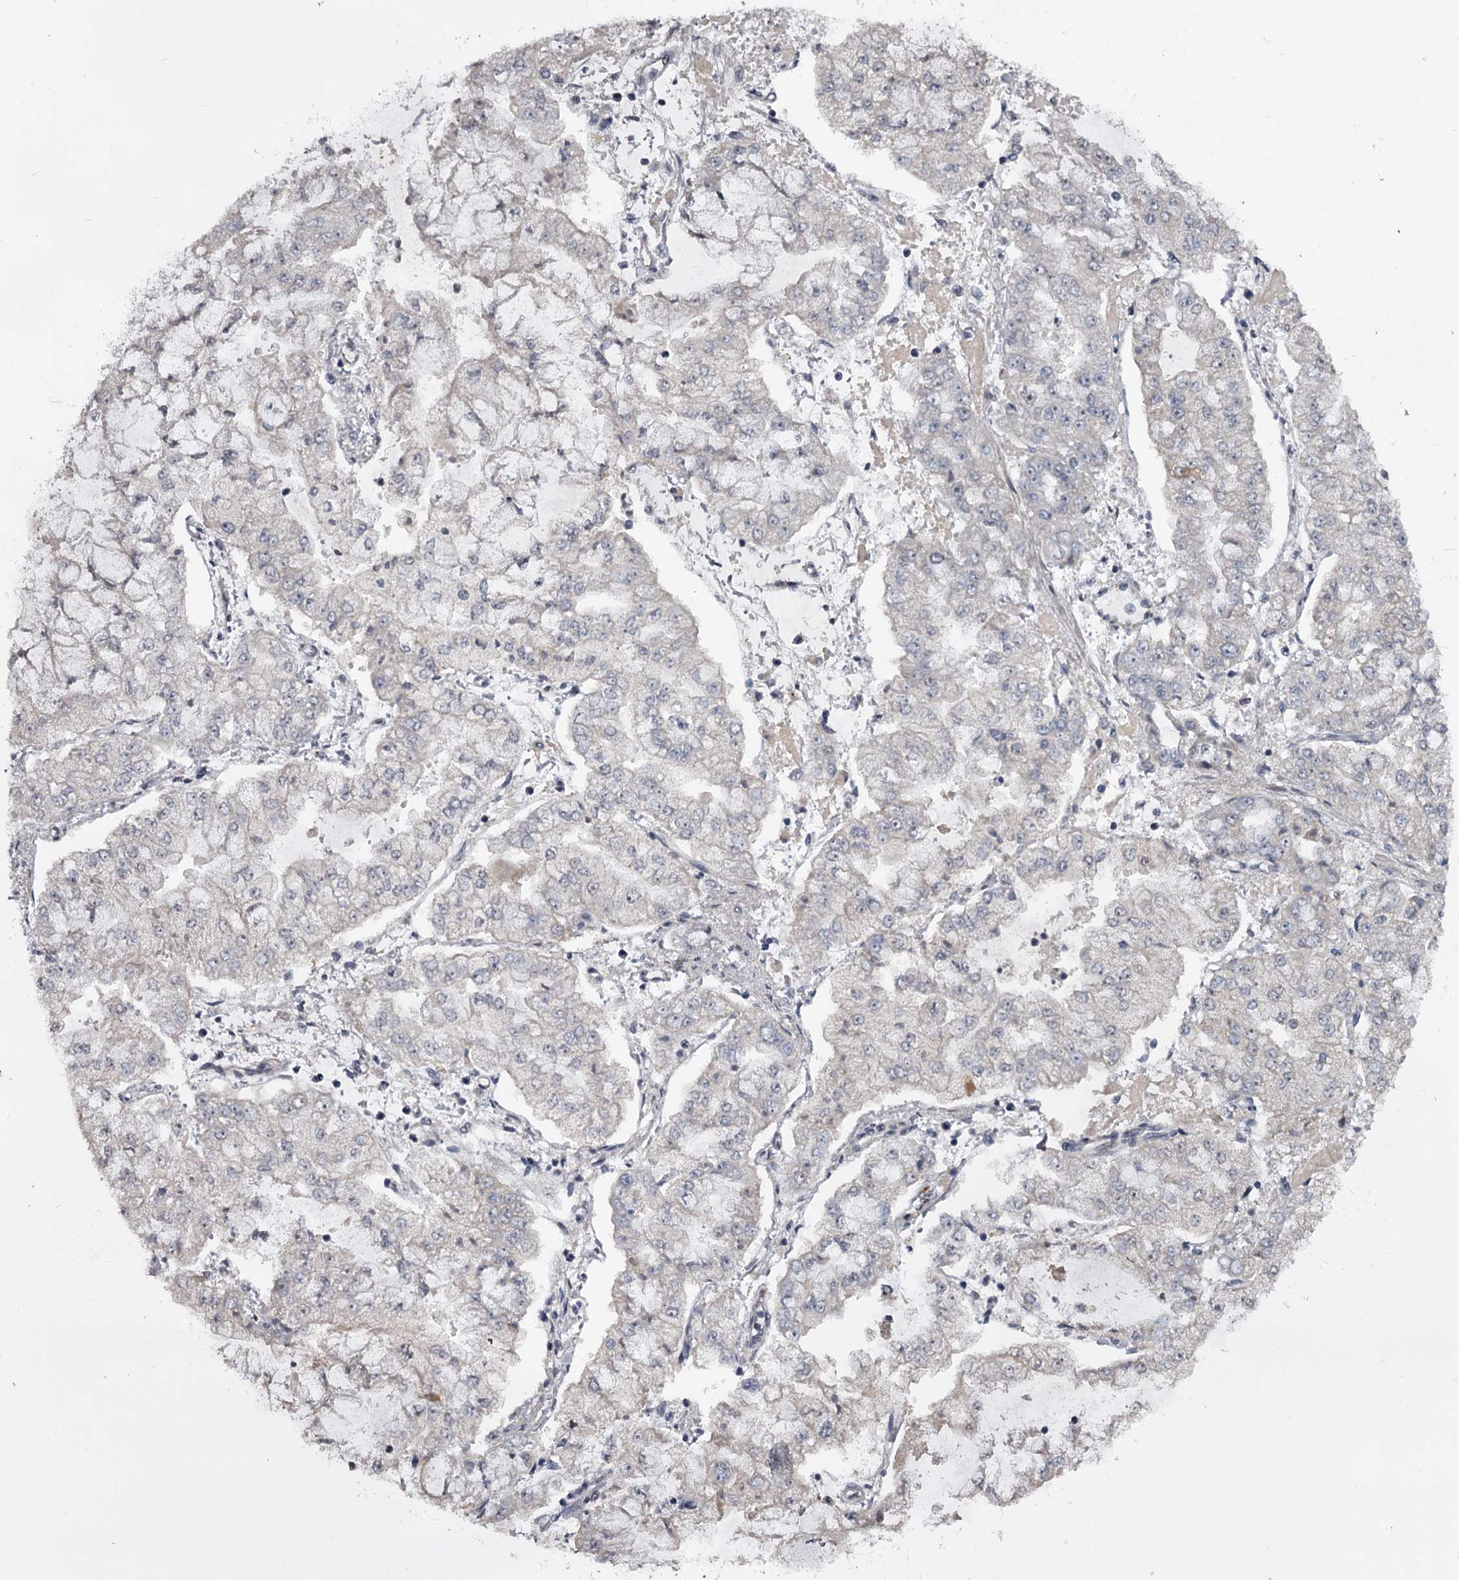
{"staining": {"intensity": "negative", "quantity": "none", "location": "none"}, "tissue": "stomach cancer", "cell_type": "Tumor cells", "image_type": "cancer", "snomed": [{"axis": "morphology", "description": "Adenocarcinoma, NOS"}, {"axis": "topography", "description": "Stomach"}], "caption": "DAB immunohistochemical staining of stomach cancer displays no significant positivity in tumor cells.", "gene": "RNF44", "patient": {"sex": "male", "age": 76}}